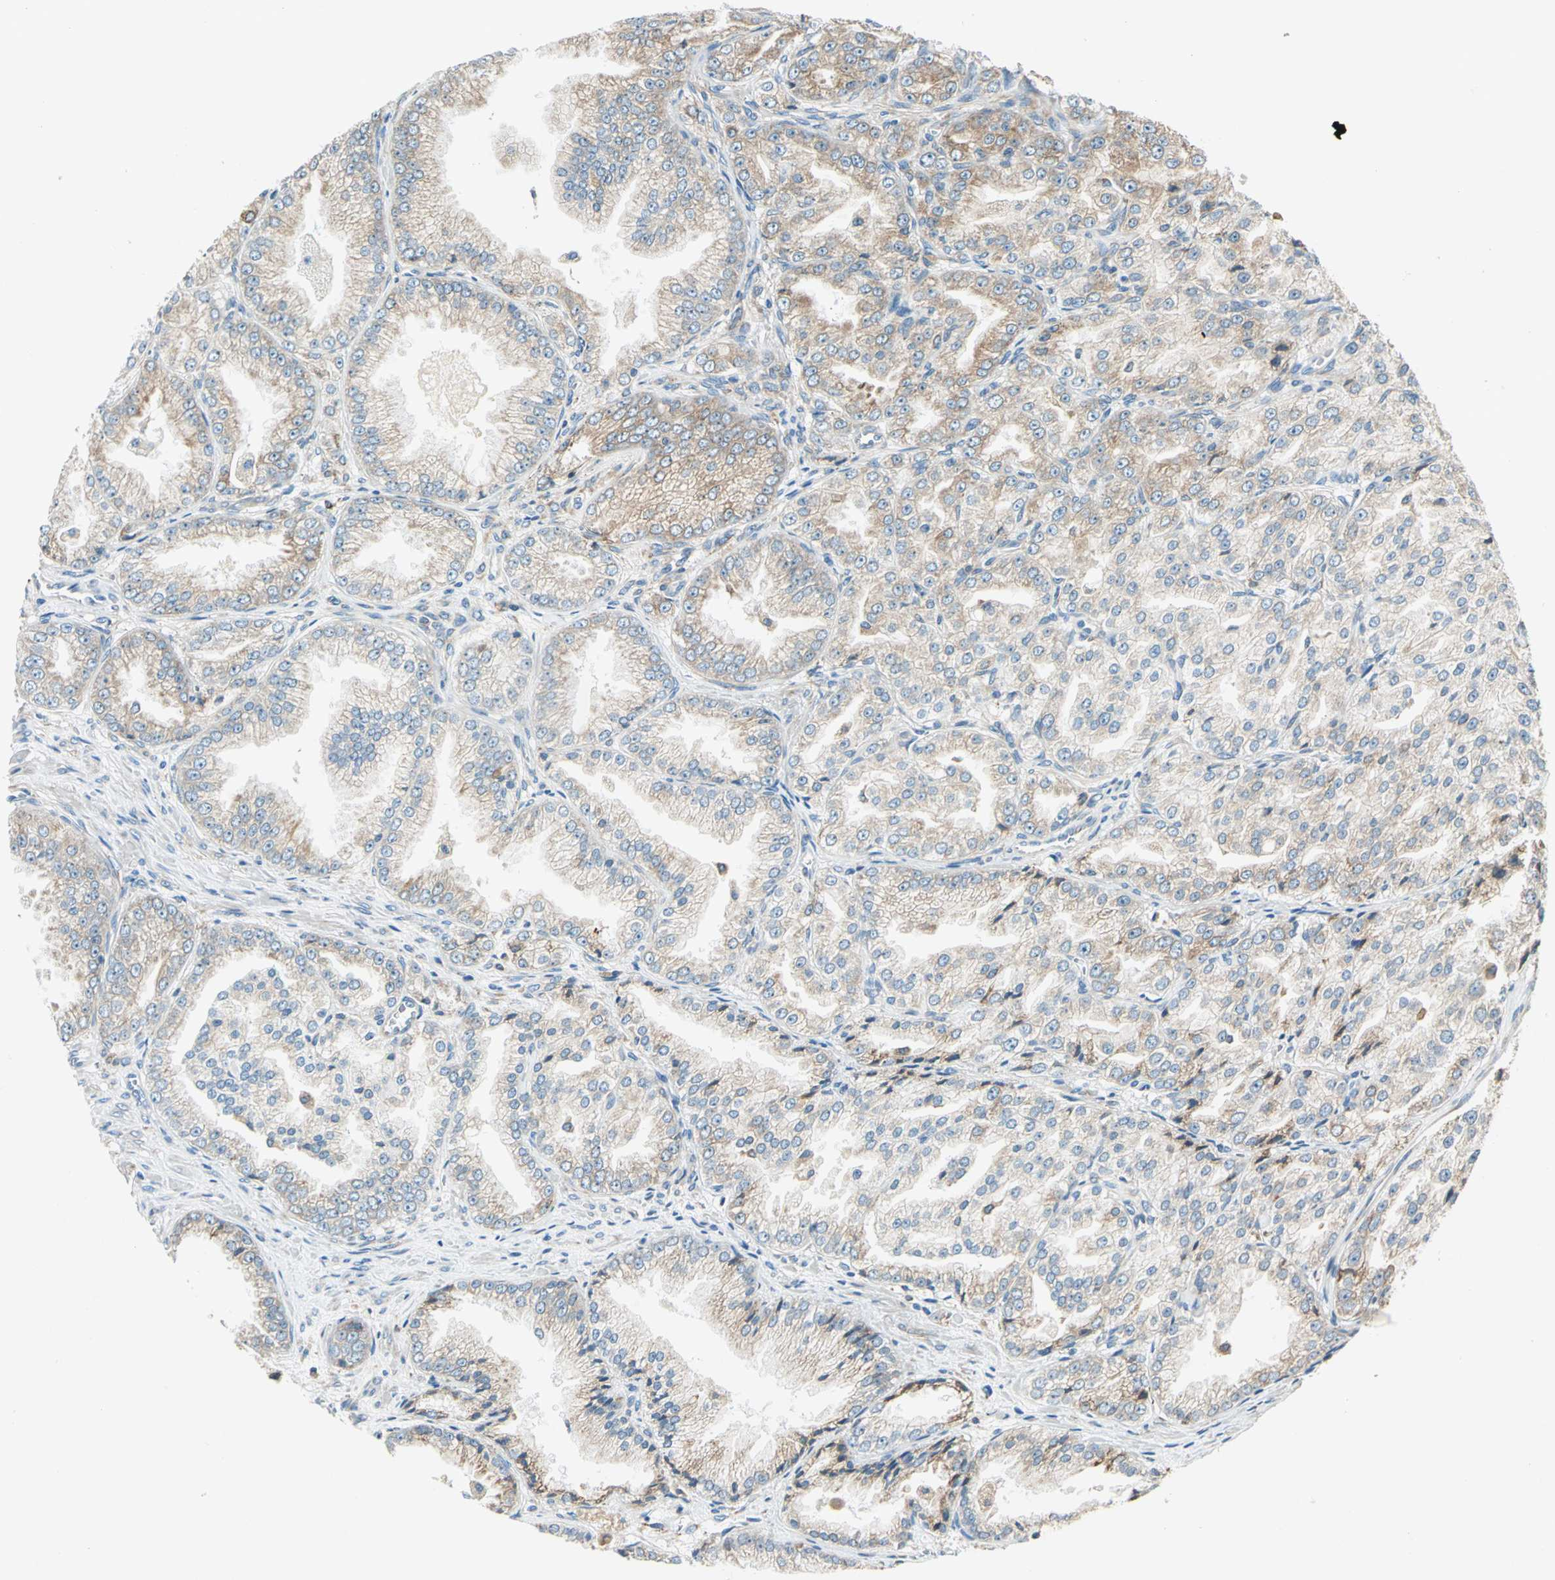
{"staining": {"intensity": "weak", "quantity": ">75%", "location": "cytoplasmic/membranous"}, "tissue": "prostate cancer", "cell_type": "Tumor cells", "image_type": "cancer", "snomed": [{"axis": "morphology", "description": "Adenocarcinoma, High grade"}, {"axis": "topography", "description": "Prostate"}], "caption": "Immunohistochemistry (IHC) staining of prostate cancer, which exhibits low levels of weak cytoplasmic/membranous positivity in approximately >75% of tumor cells indicating weak cytoplasmic/membranous protein staining. The staining was performed using DAB (3,3'-diaminobenzidine) (brown) for protein detection and nuclei were counterstained in hematoxylin (blue).", "gene": "PDIA4", "patient": {"sex": "male", "age": 61}}